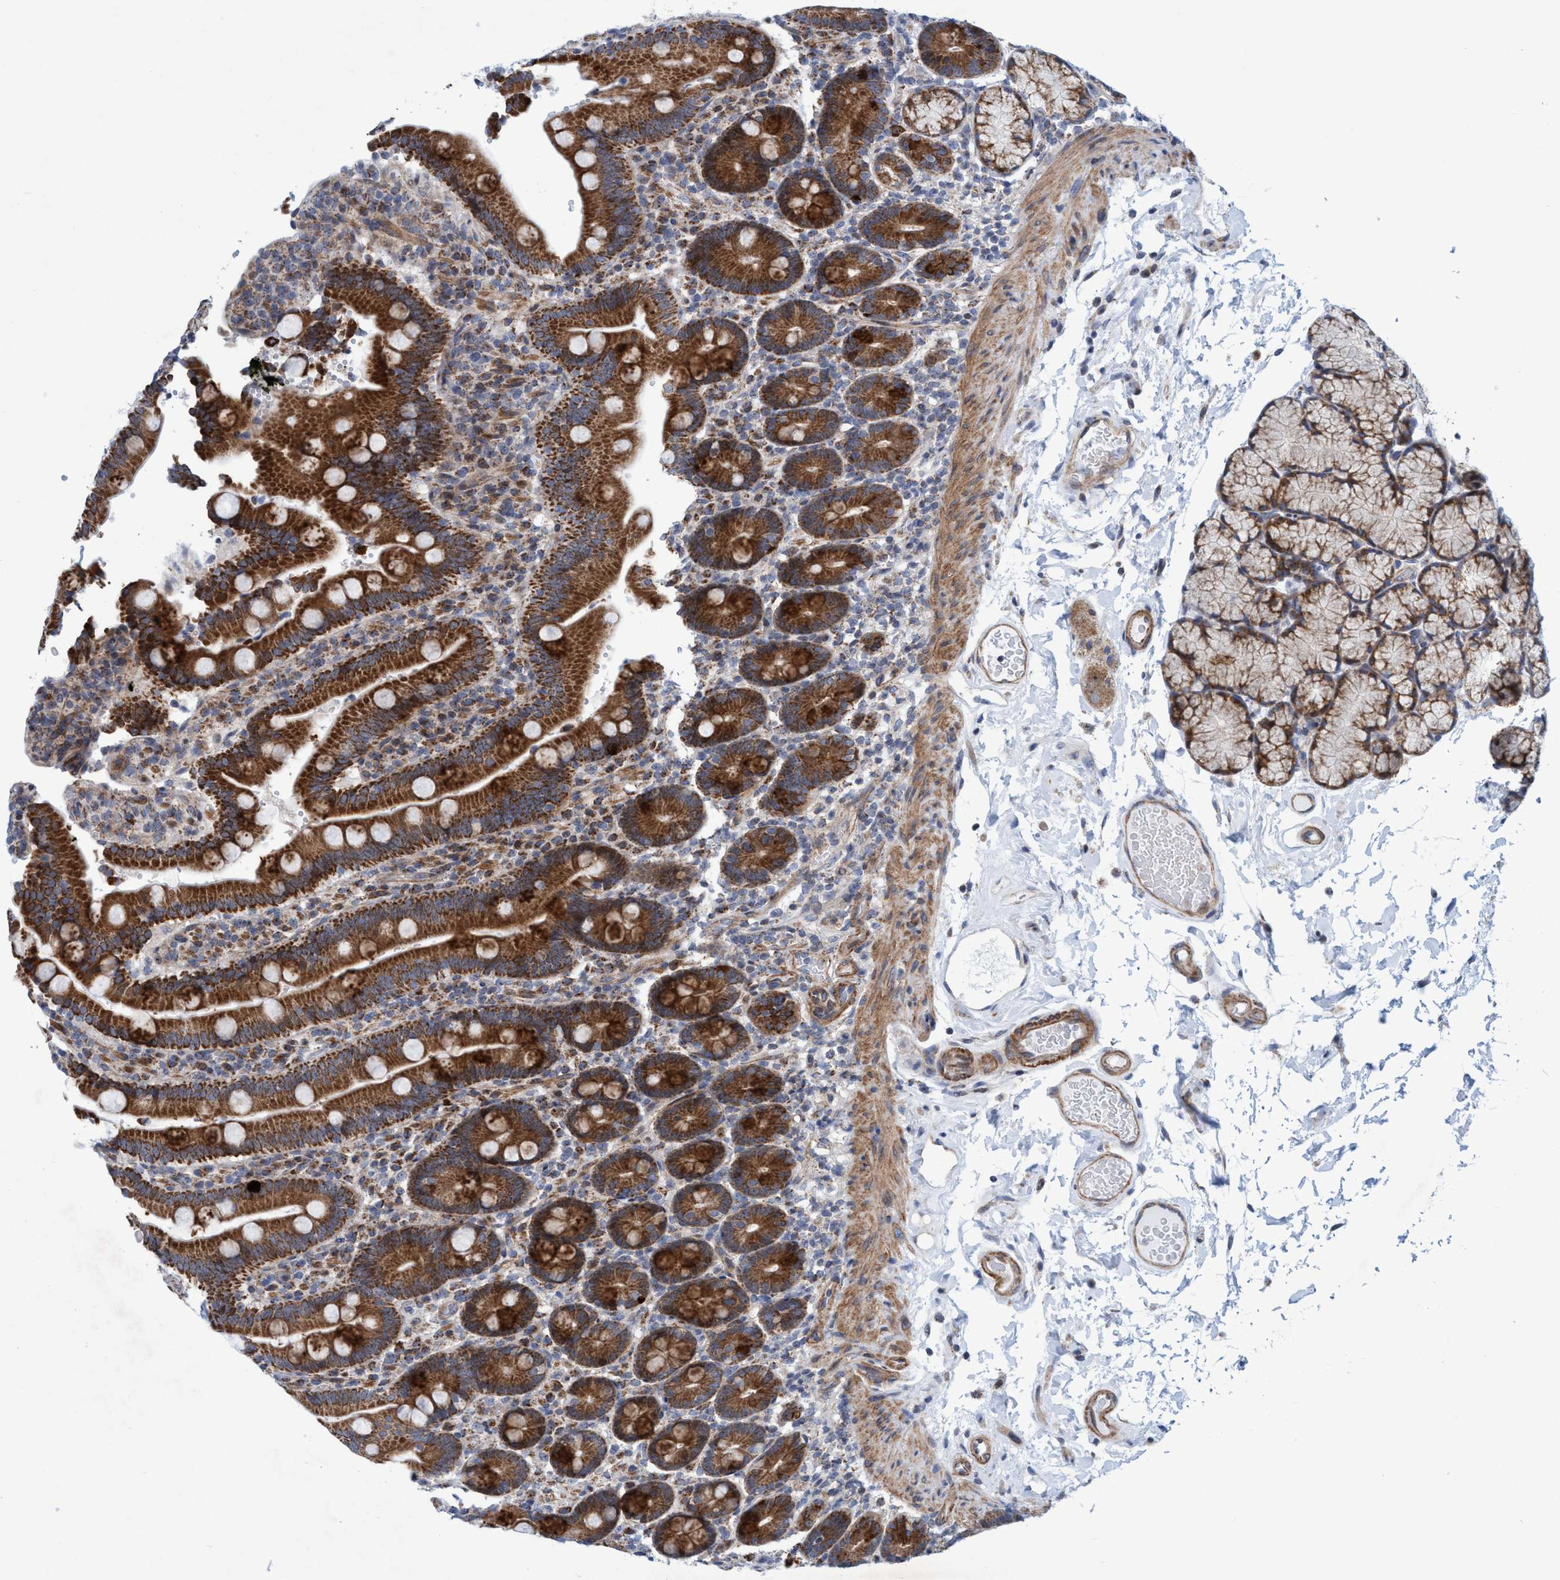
{"staining": {"intensity": "strong", "quantity": ">75%", "location": "cytoplasmic/membranous"}, "tissue": "duodenum", "cell_type": "Glandular cells", "image_type": "normal", "snomed": [{"axis": "morphology", "description": "Normal tissue, NOS"}, {"axis": "topography", "description": "Small intestine, NOS"}], "caption": "A micrograph of duodenum stained for a protein displays strong cytoplasmic/membranous brown staining in glandular cells. (DAB (3,3'-diaminobenzidine) = brown stain, brightfield microscopy at high magnification).", "gene": "POLR1F", "patient": {"sex": "female", "age": 71}}